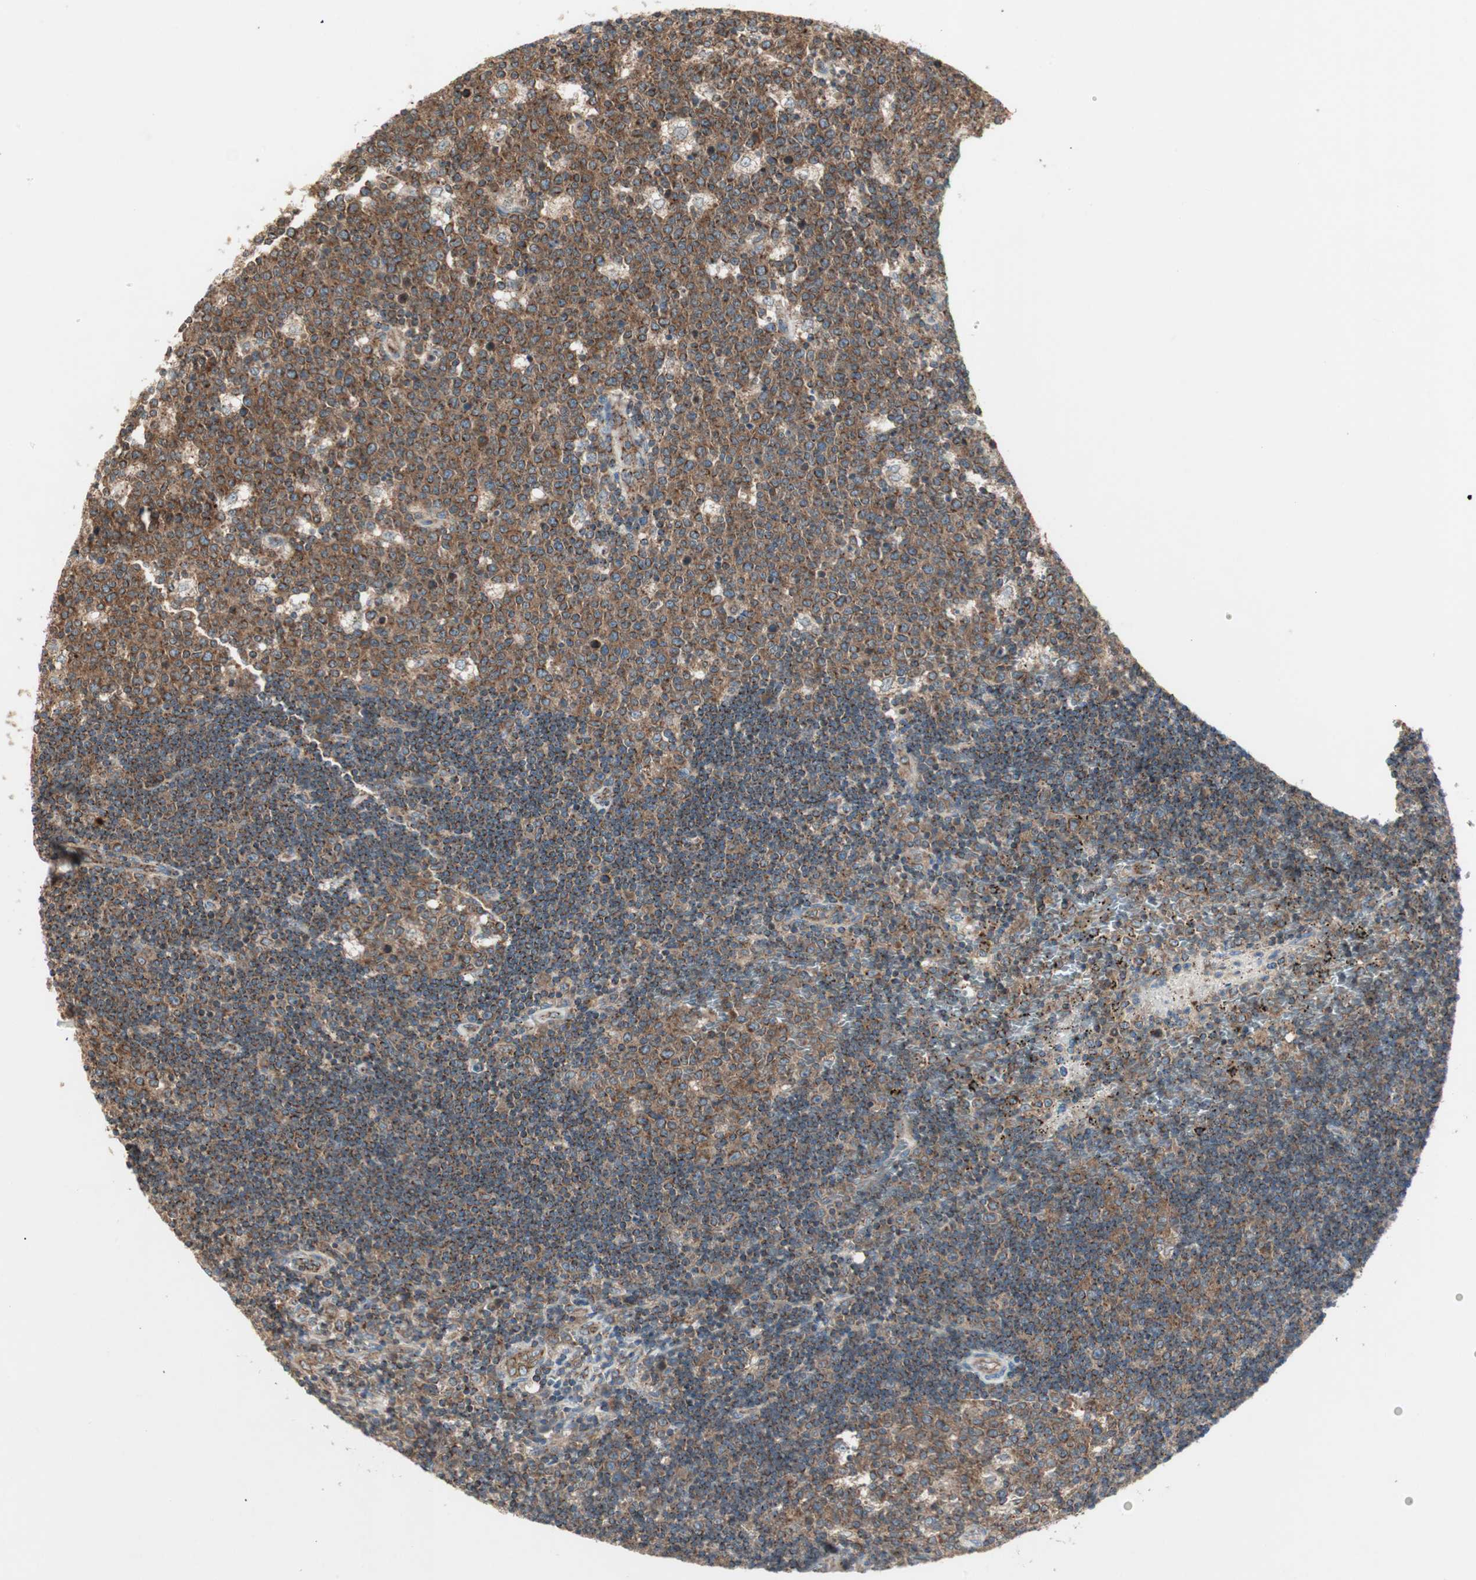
{"staining": {"intensity": "strong", "quantity": ">75%", "location": "cytoplasmic/membranous"}, "tissue": "lymph node", "cell_type": "Germinal center cells", "image_type": "normal", "snomed": [{"axis": "morphology", "description": "Normal tissue, NOS"}, {"axis": "topography", "description": "Lymph node"}, {"axis": "topography", "description": "Salivary gland"}], "caption": "Protein expression analysis of benign lymph node reveals strong cytoplasmic/membranous expression in approximately >75% of germinal center cells.", "gene": "CHADL", "patient": {"sex": "male", "age": 8}}